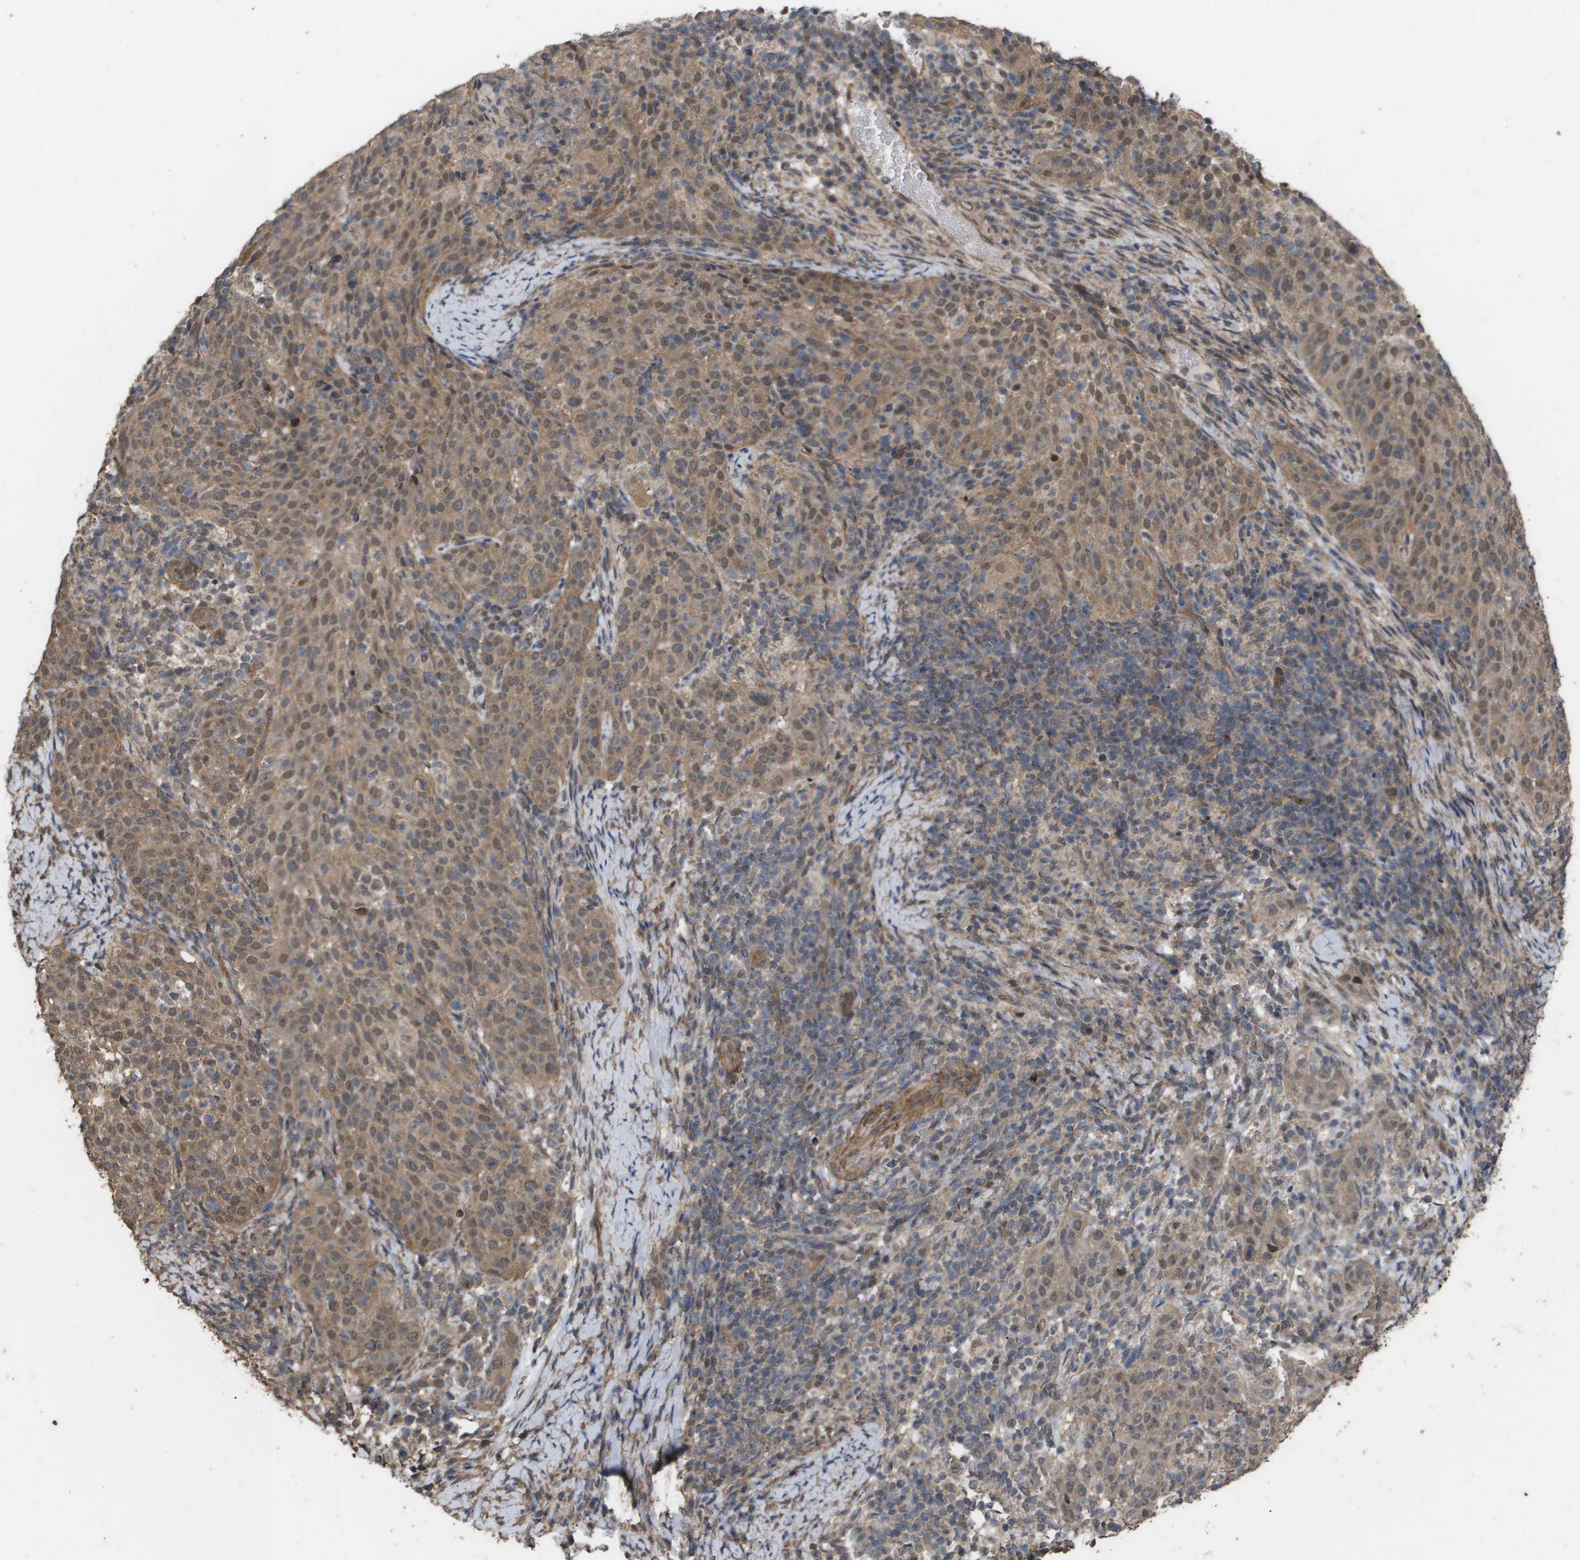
{"staining": {"intensity": "moderate", "quantity": ">75%", "location": "cytoplasmic/membranous"}, "tissue": "cervical cancer", "cell_type": "Tumor cells", "image_type": "cancer", "snomed": [{"axis": "morphology", "description": "Squamous cell carcinoma, NOS"}, {"axis": "topography", "description": "Cervix"}], "caption": "Human cervical cancer stained with a brown dye demonstrates moderate cytoplasmic/membranous positive staining in about >75% of tumor cells.", "gene": "CUL5", "patient": {"sex": "female", "age": 51}}